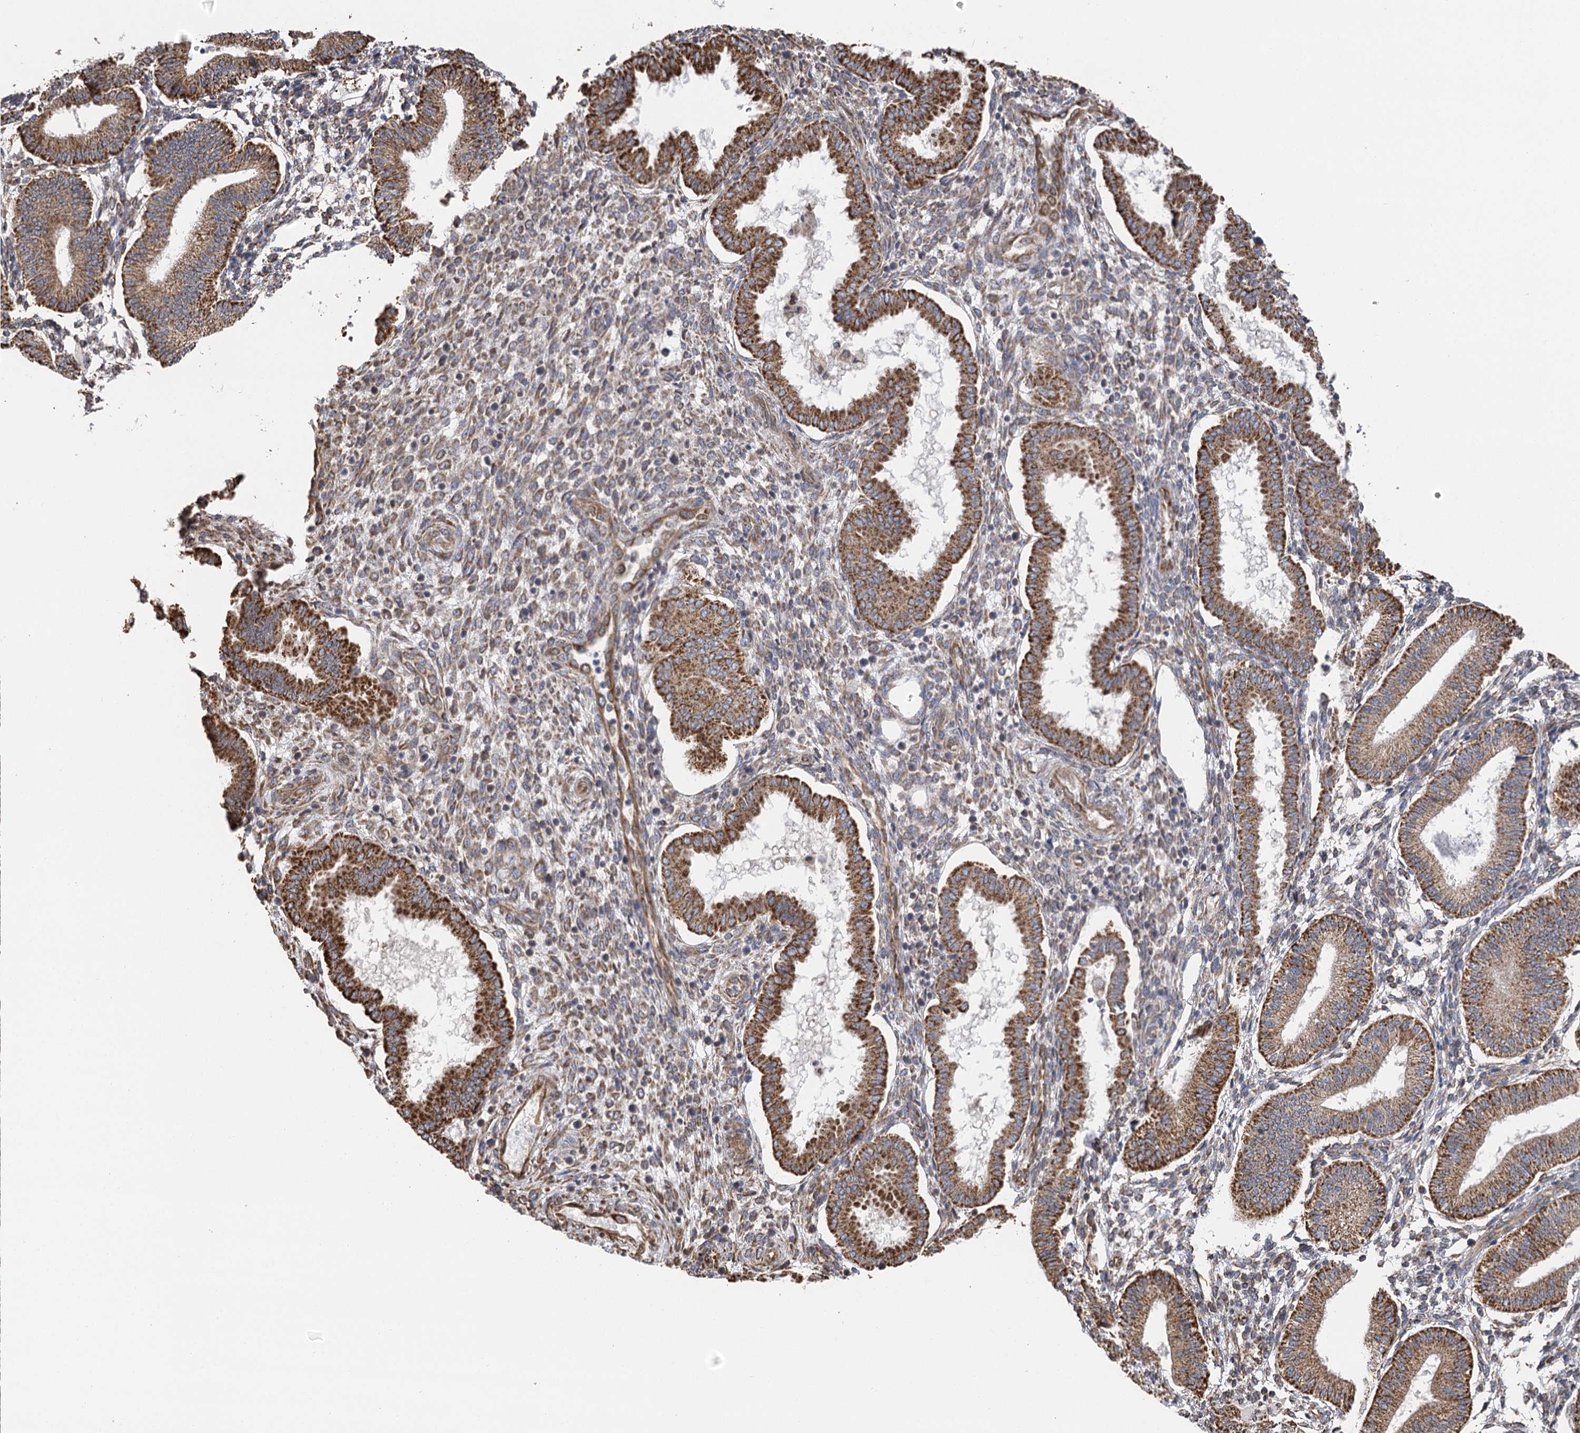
{"staining": {"intensity": "weak", "quantity": ">75%", "location": "cytoplasmic/membranous"}, "tissue": "endometrium", "cell_type": "Cells in endometrial stroma", "image_type": "normal", "snomed": [{"axis": "morphology", "description": "Normal tissue, NOS"}, {"axis": "topography", "description": "Endometrium"}], "caption": "The histopathology image displays staining of normal endometrium, revealing weak cytoplasmic/membranous protein expression (brown color) within cells in endometrial stroma. The staining was performed using DAB (3,3'-diaminobenzidine) to visualize the protein expression in brown, while the nuclei were stained in blue with hematoxylin (Magnification: 20x).", "gene": "IL11RA", "patient": {"sex": "female", "age": 24}}